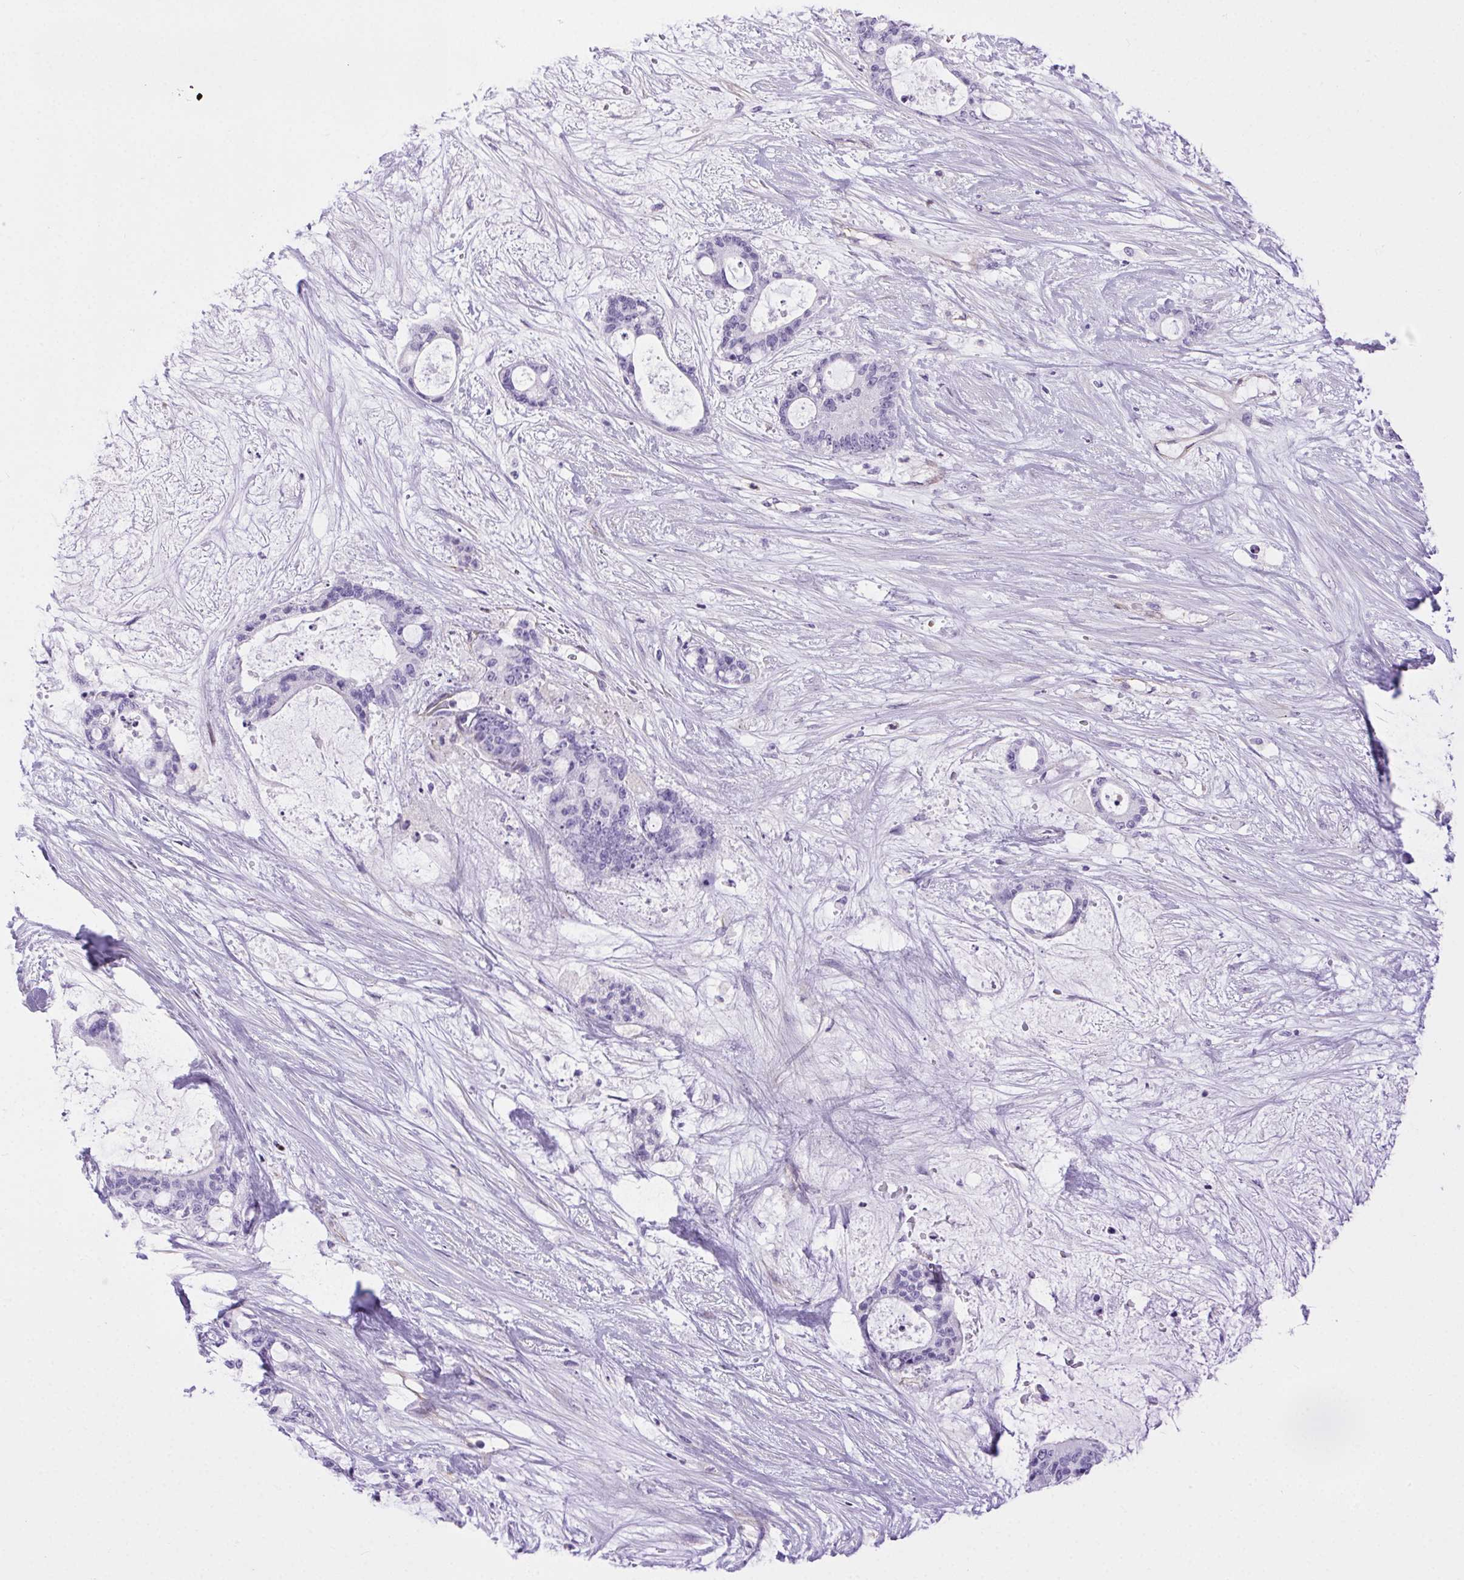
{"staining": {"intensity": "negative", "quantity": "none", "location": "none"}, "tissue": "liver cancer", "cell_type": "Tumor cells", "image_type": "cancer", "snomed": [{"axis": "morphology", "description": "Normal tissue, NOS"}, {"axis": "morphology", "description": "Cholangiocarcinoma"}, {"axis": "topography", "description": "Liver"}, {"axis": "topography", "description": "Peripheral nerve tissue"}], "caption": "Tumor cells are negative for protein expression in human liver cancer. (DAB immunohistochemistry visualized using brightfield microscopy, high magnification).", "gene": "SHCBP1L", "patient": {"sex": "female", "age": 73}}